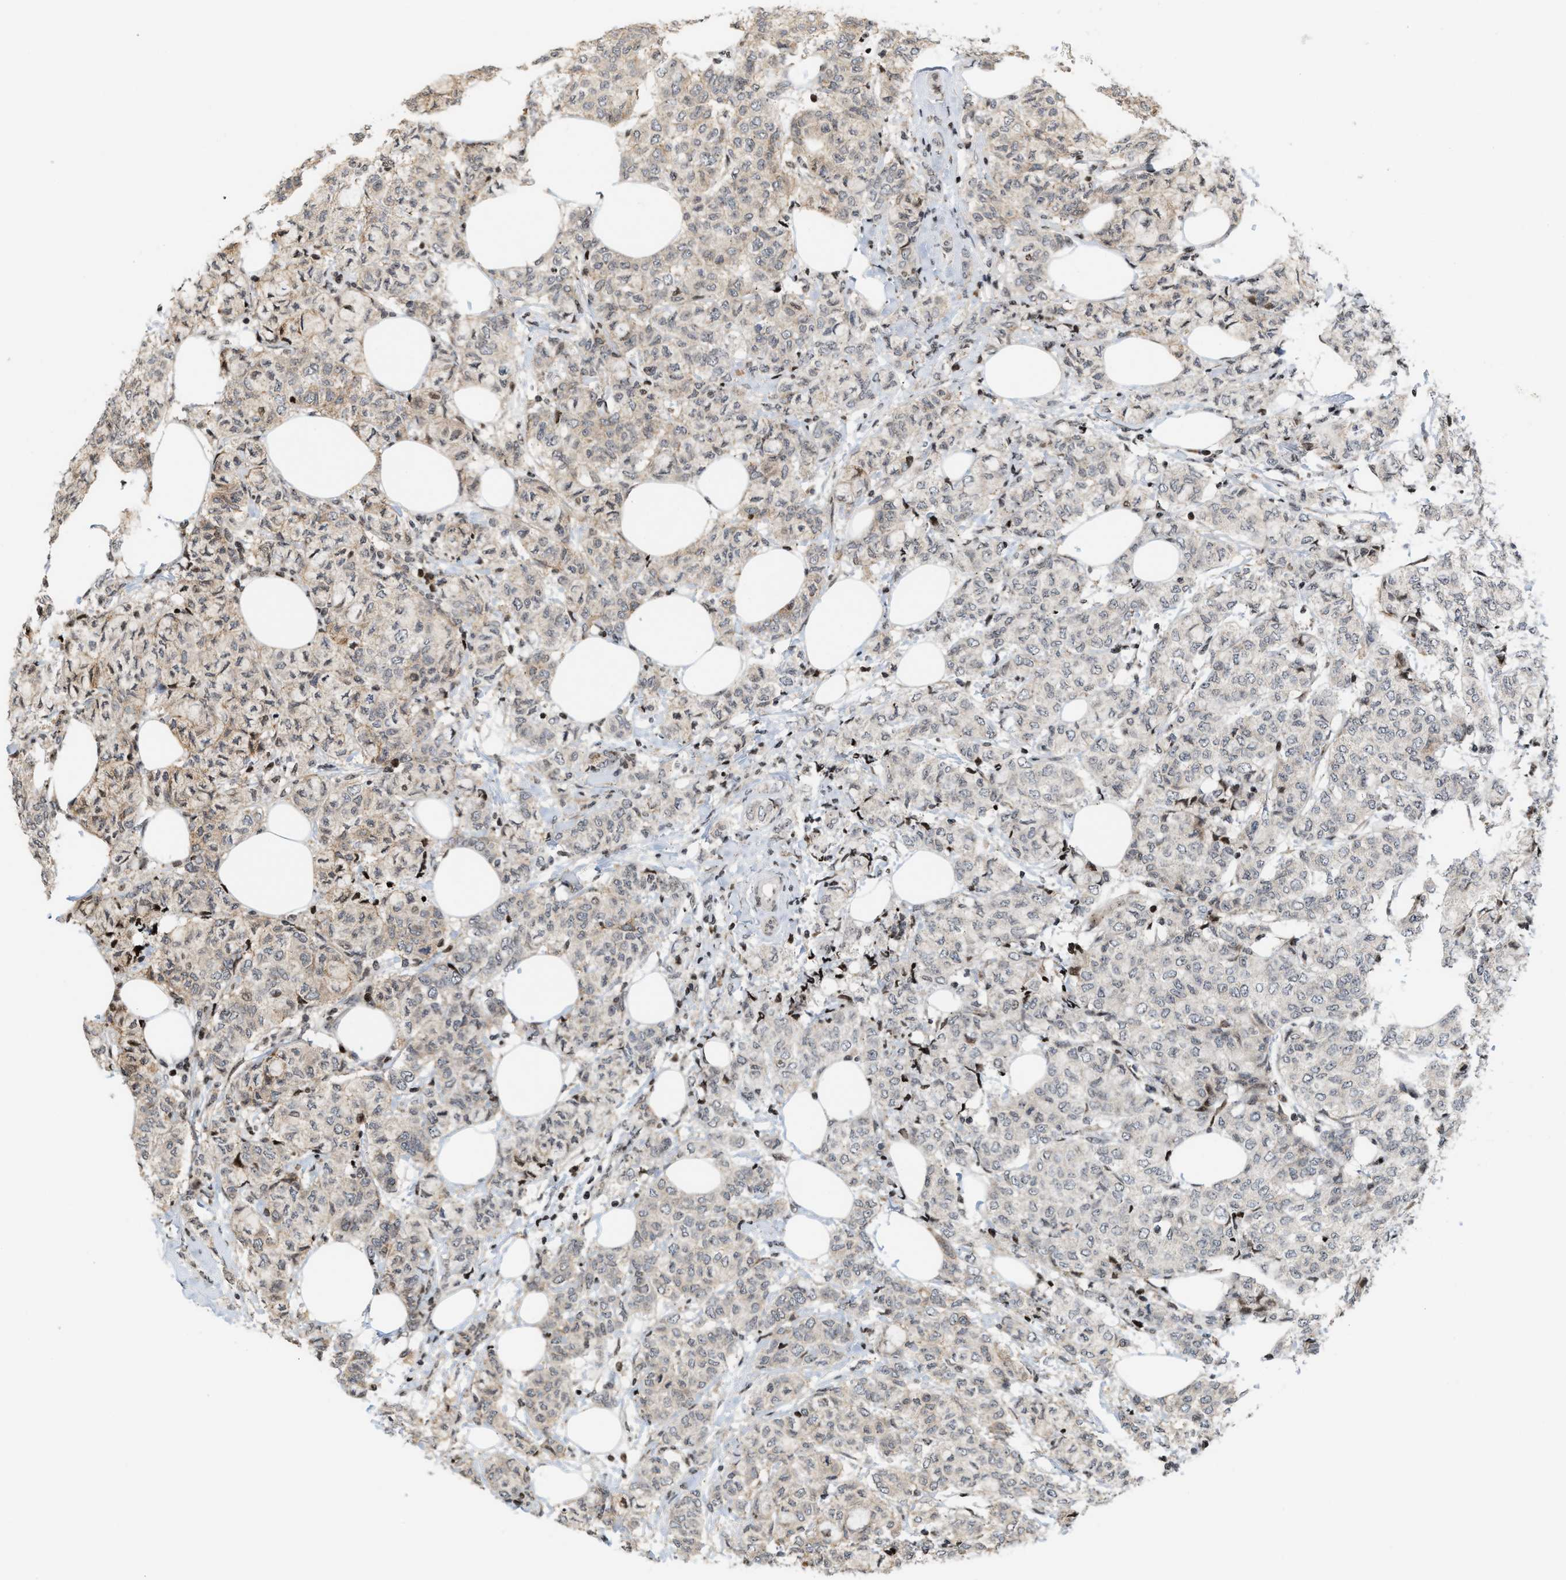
{"staining": {"intensity": "weak", "quantity": "25%-75%", "location": "cytoplasmic/membranous"}, "tissue": "breast cancer", "cell_type": "Tumor cells", "image_type": "cancer", "snomed": [{"axis": "morphology", "description": "Lobular carcinoma"}, {"axis": "topography", "description": "Breast"}], "caption": "Weak cytoplasmic/membranous positivity is seen in about 25%-75% of tumor cells in breast cancer.", "gene": "PDZD2", "patient": {"sex": "female", "age": 60}}